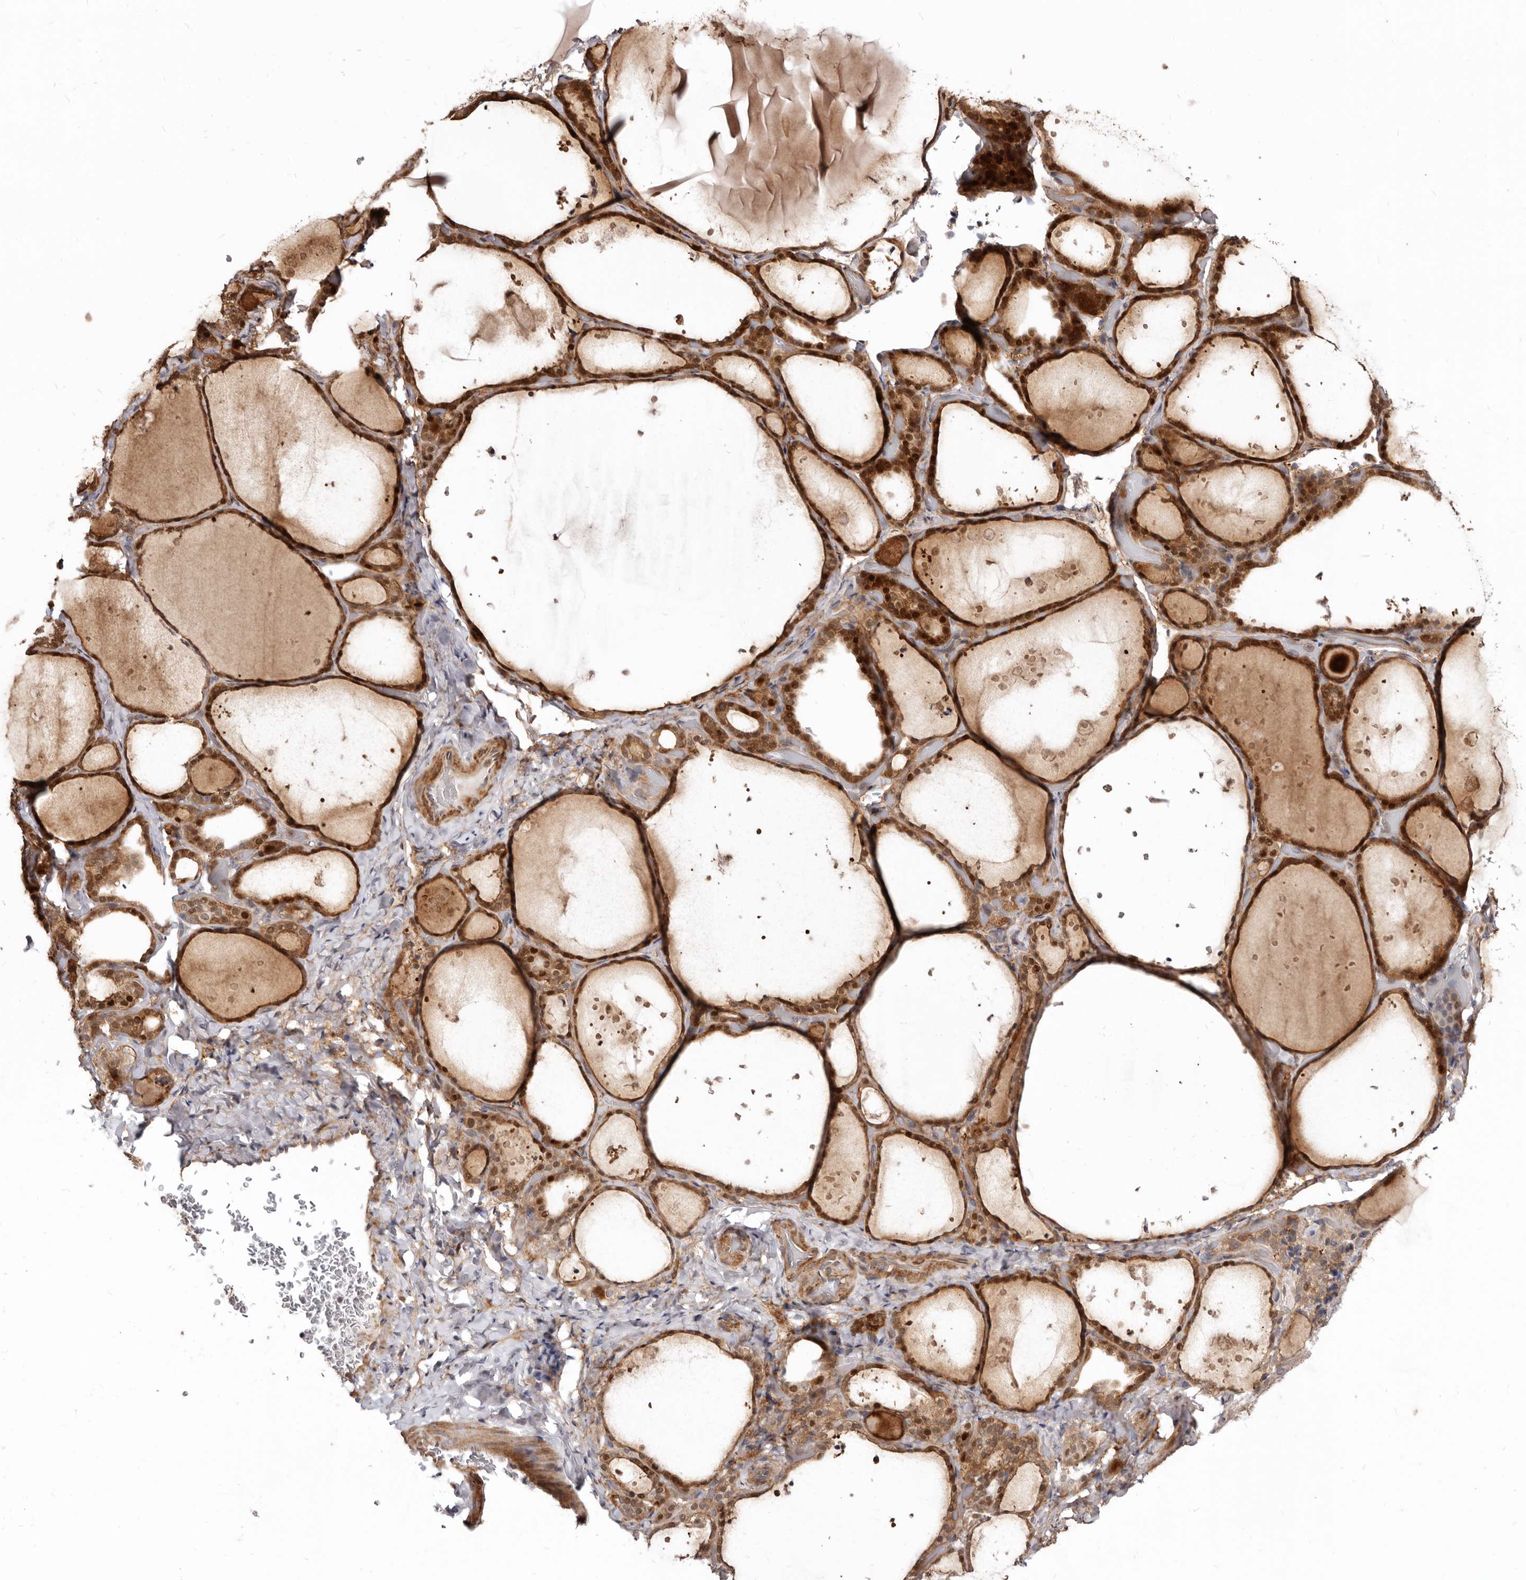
{"staining": {"intensity": "strong", "quantity": ">75%", "location": "cytoplasmic/membranous,nuclear"}, "tissue": "thyroid gland", "cell_type": "Glandular cells", "image_type": "normal", "snomed": [{"axis": "morphology", "description": "Normal tissue, NOS"}, {"axis": "topography", "description": "Thyroid gland"}], "caption": "Protein expression analysis of benign human thyroid gland reveals strong cytoplasmic/membranous,nuclear staining in approximately >75% of glandular cells.", "gene": "GPATCH4", "patient": {"sex": "female", "age": 44}}